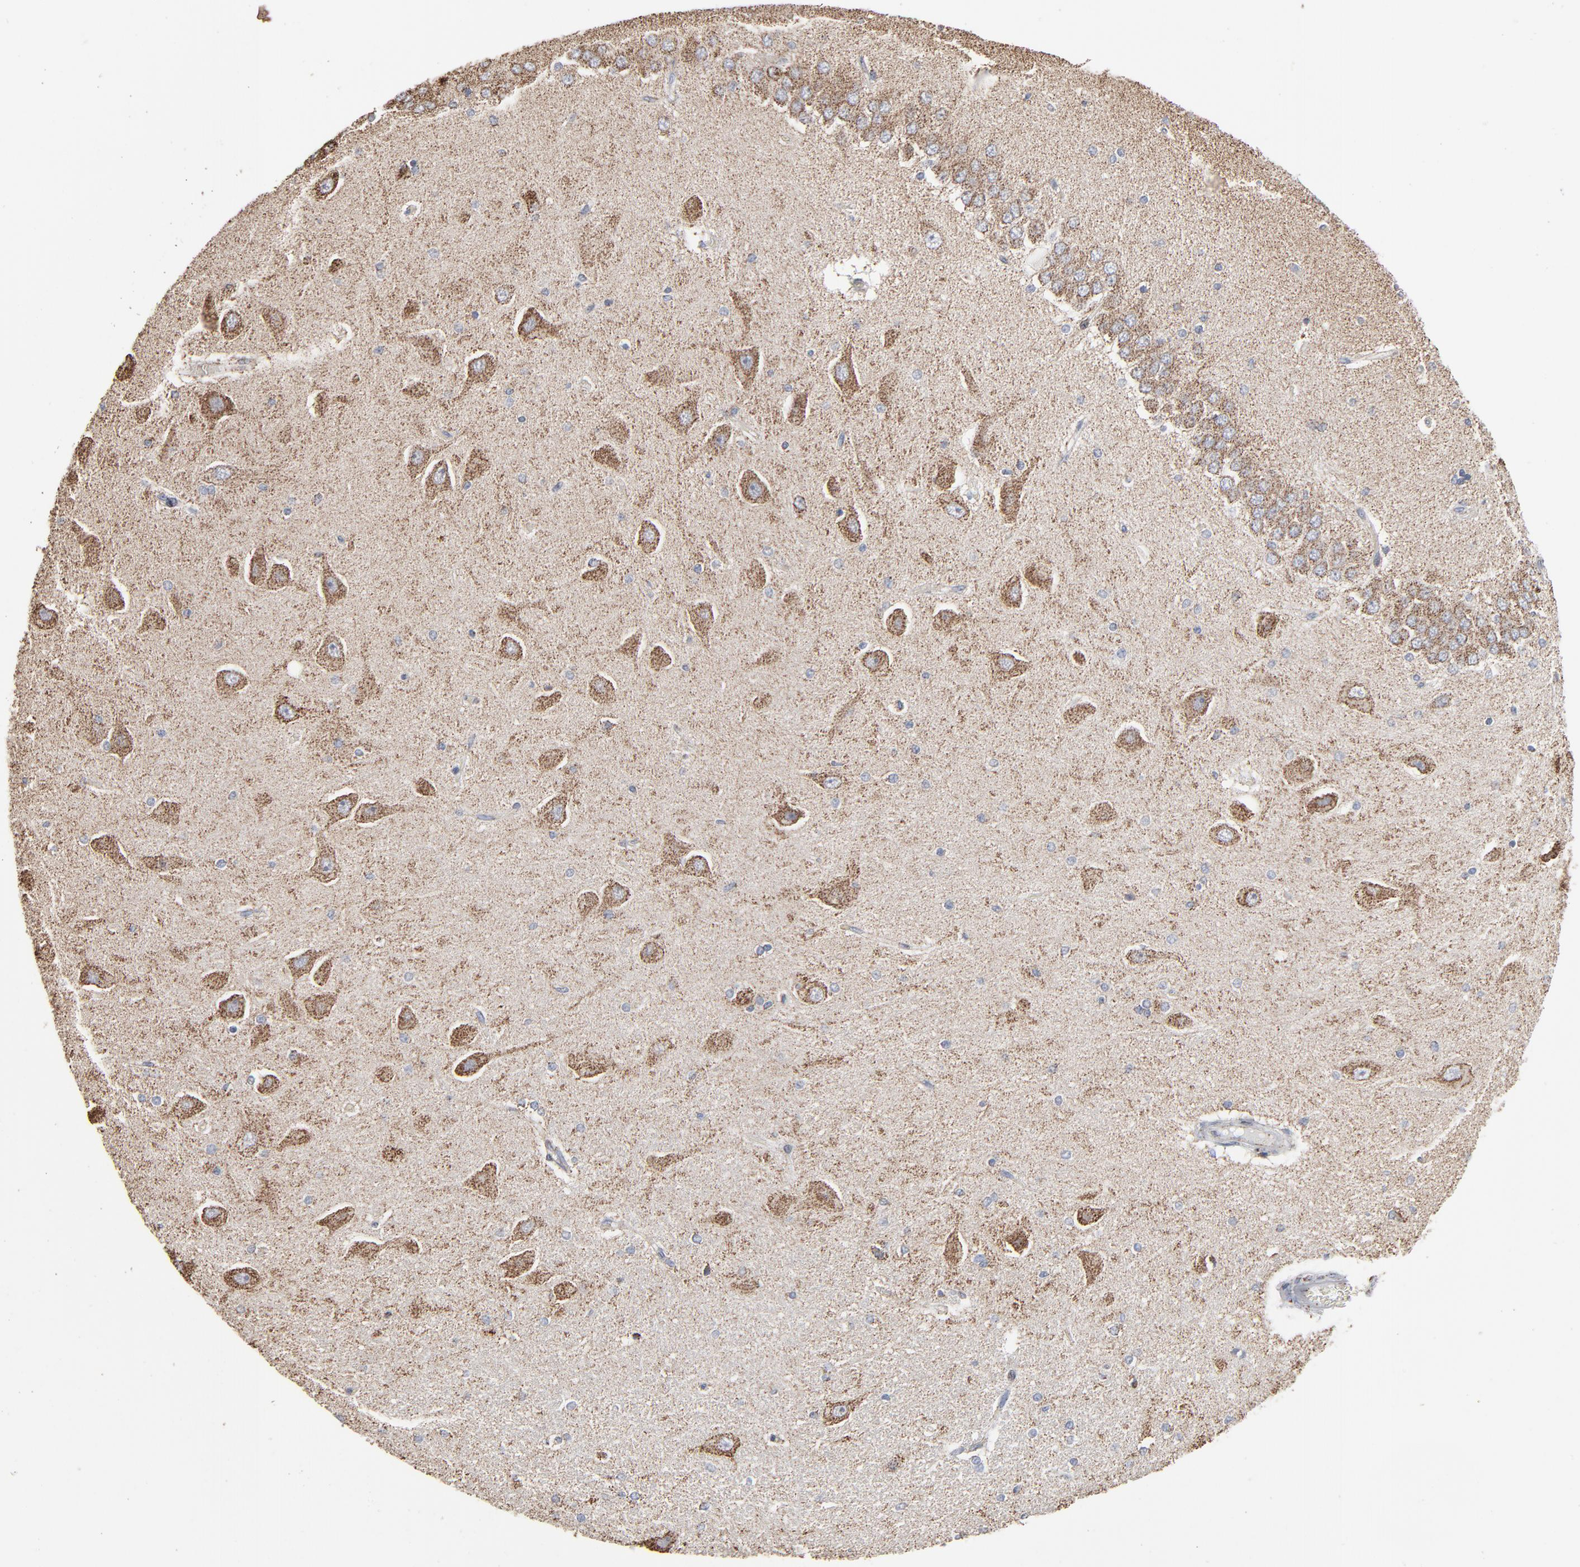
{"staining": {"intensity": "strong", "quantity": "<25%", "location": "cytoplasmic/membranous"}, "tissue": "hippocampus", "cell_type": "Glial cells", "image_type": "normal", "snomed": [{"axis": "morphology", "description": "Normal tissue, NOS"}, {"axis": "topography", "description": "Hippocampus"}], "caption": "Protein staining of benign hippocampus displays strong cytoplasmic/membranous positivity in approximately <25% of glial cells.", "gene": "UQCRC1", "patient": {"sex": "female", "age": 54}}